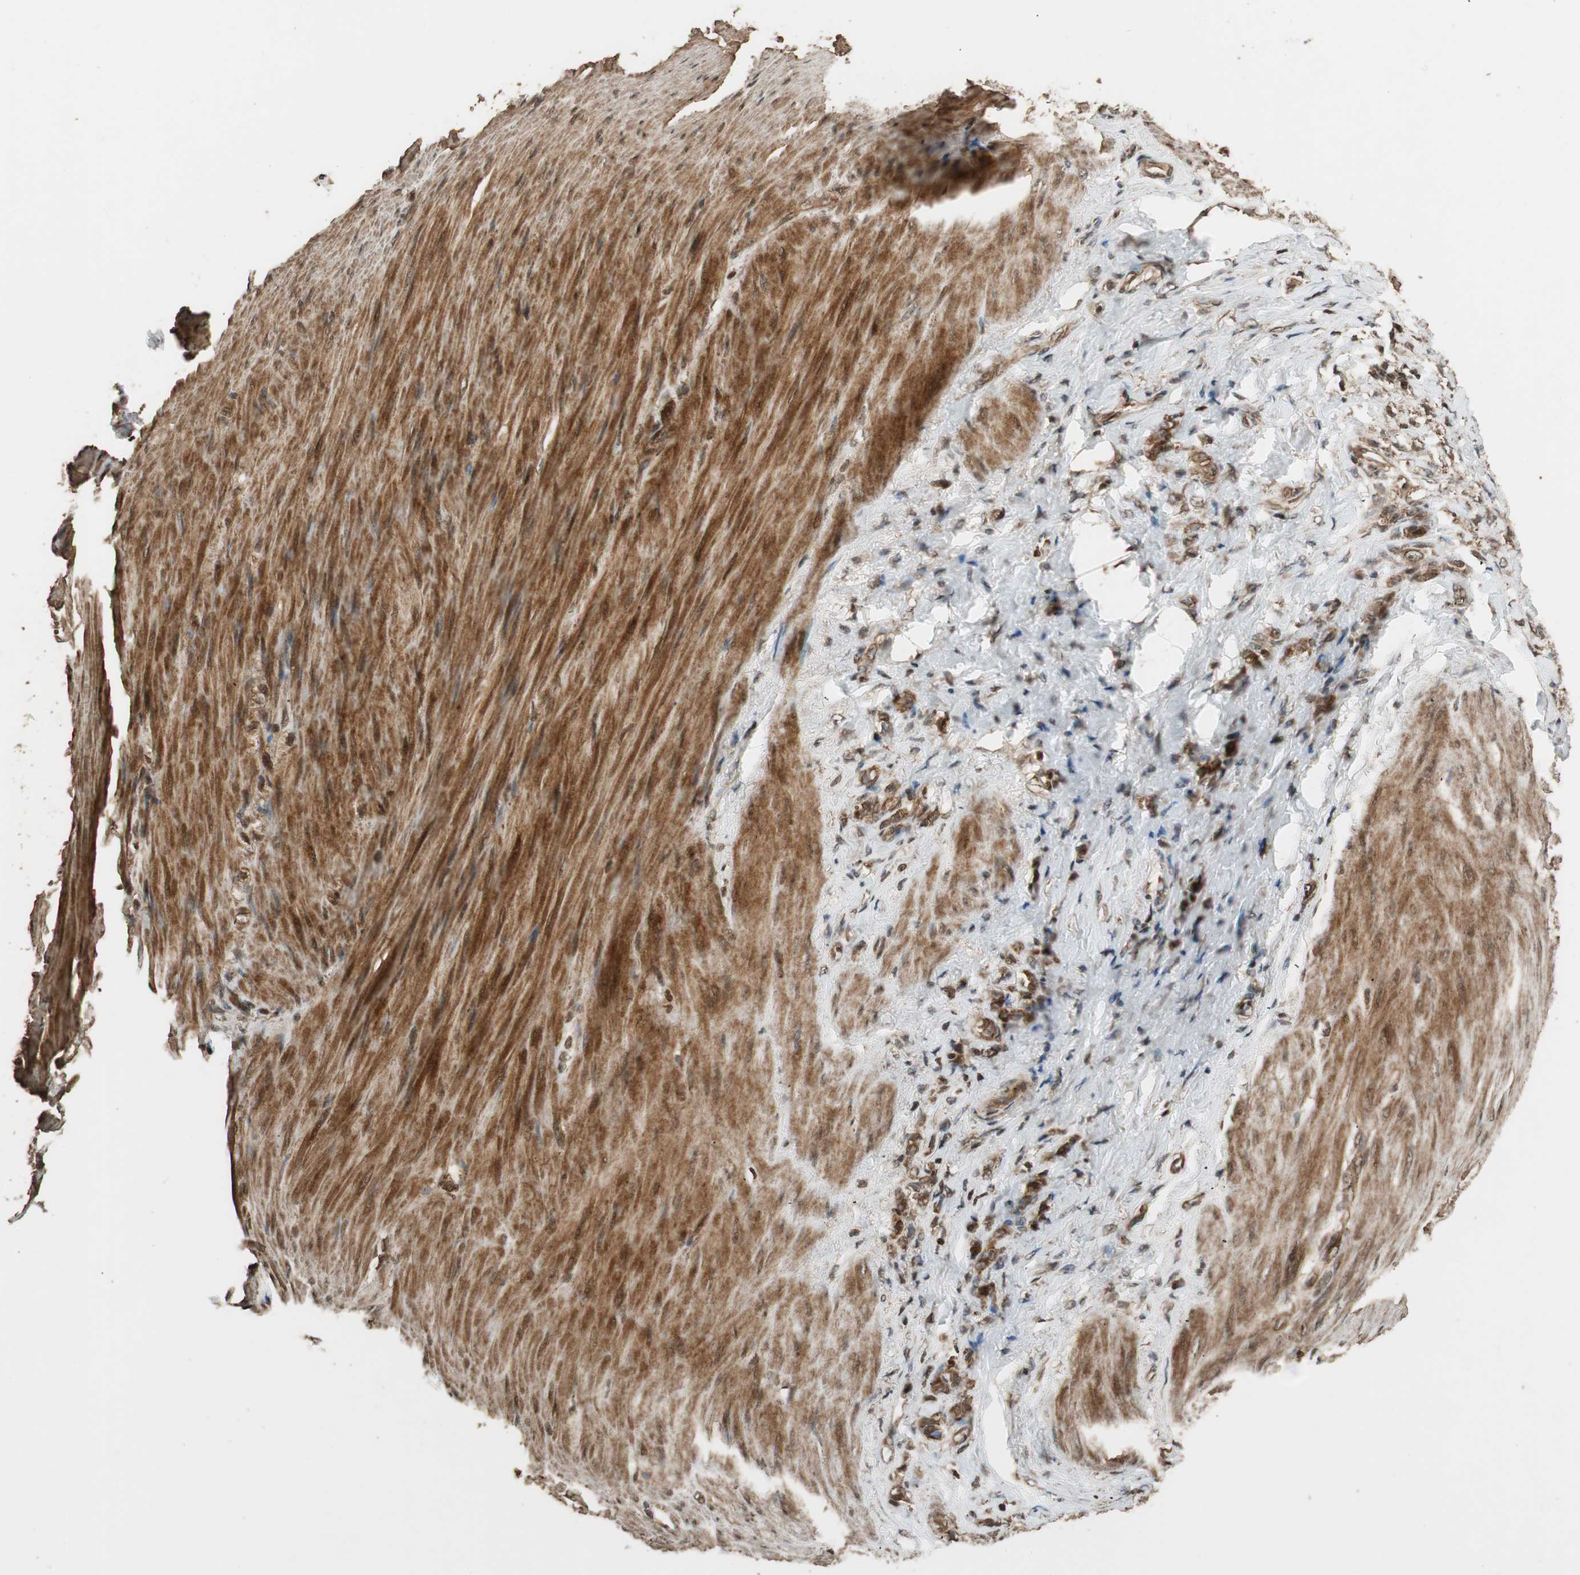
{"staining": {"intensity": "moderate", "quantity": ">75%", "location": "cytoplasmic/membranous,nuclear"}, "tissue": "stomach cancer", "cell_type": "Tumor cells", "image_type": "cancer", "snomed": [{"axis": "morphology", "description": "Adenocarcinoma, NOS"}, {"axis": "topography", "description": "Stomach"}], "caption": "Stomach adenocarcinoma stained for a protein (brown) displays moderate cytoplasmic/membranous and nuclear positive staining in about >75% of tumor cells.", "gene": "ALKBH5", "patient": {"sex": "male", "age": 82}}